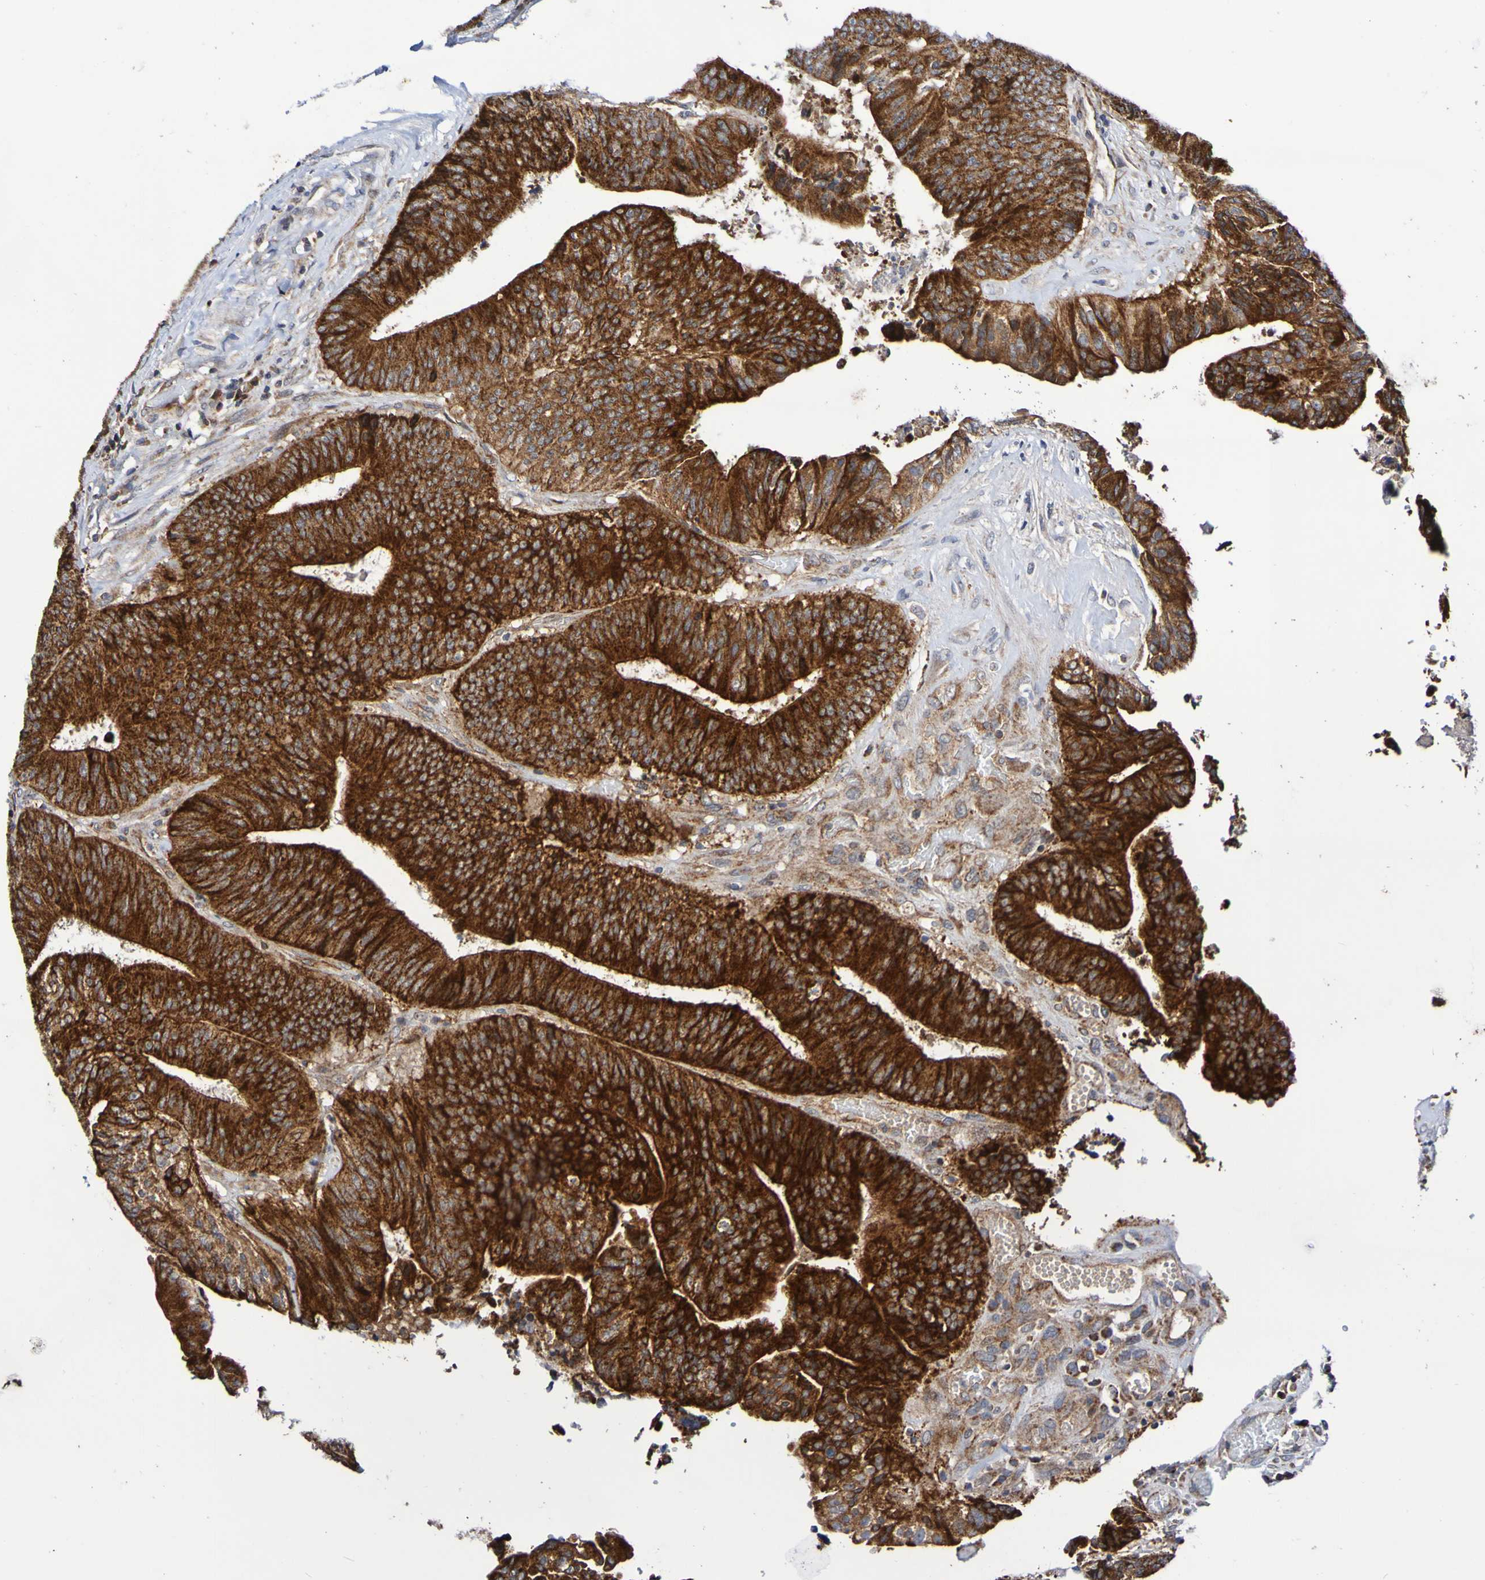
{"staining": {"intensity": "strong", "quantity": ">75%", "location": "cytoplasmic/membranous"}, "tissue": "colorectal cancer", "cell_type": "Tumor cells", "image_type": "cancer", "snomed": [{"axis": "morphology", "description": "Adenocarcinoma, NOS"}, {"axis": "topography", "description": "Rectum"}], "caption": "A photomicrograph of colorectal cancer stained for a protein reveals strong cytoplasmic/membranous brown staining in tumor cells.", "gene": "GJB1", "patient": {"sex": "male", "age": 72}}